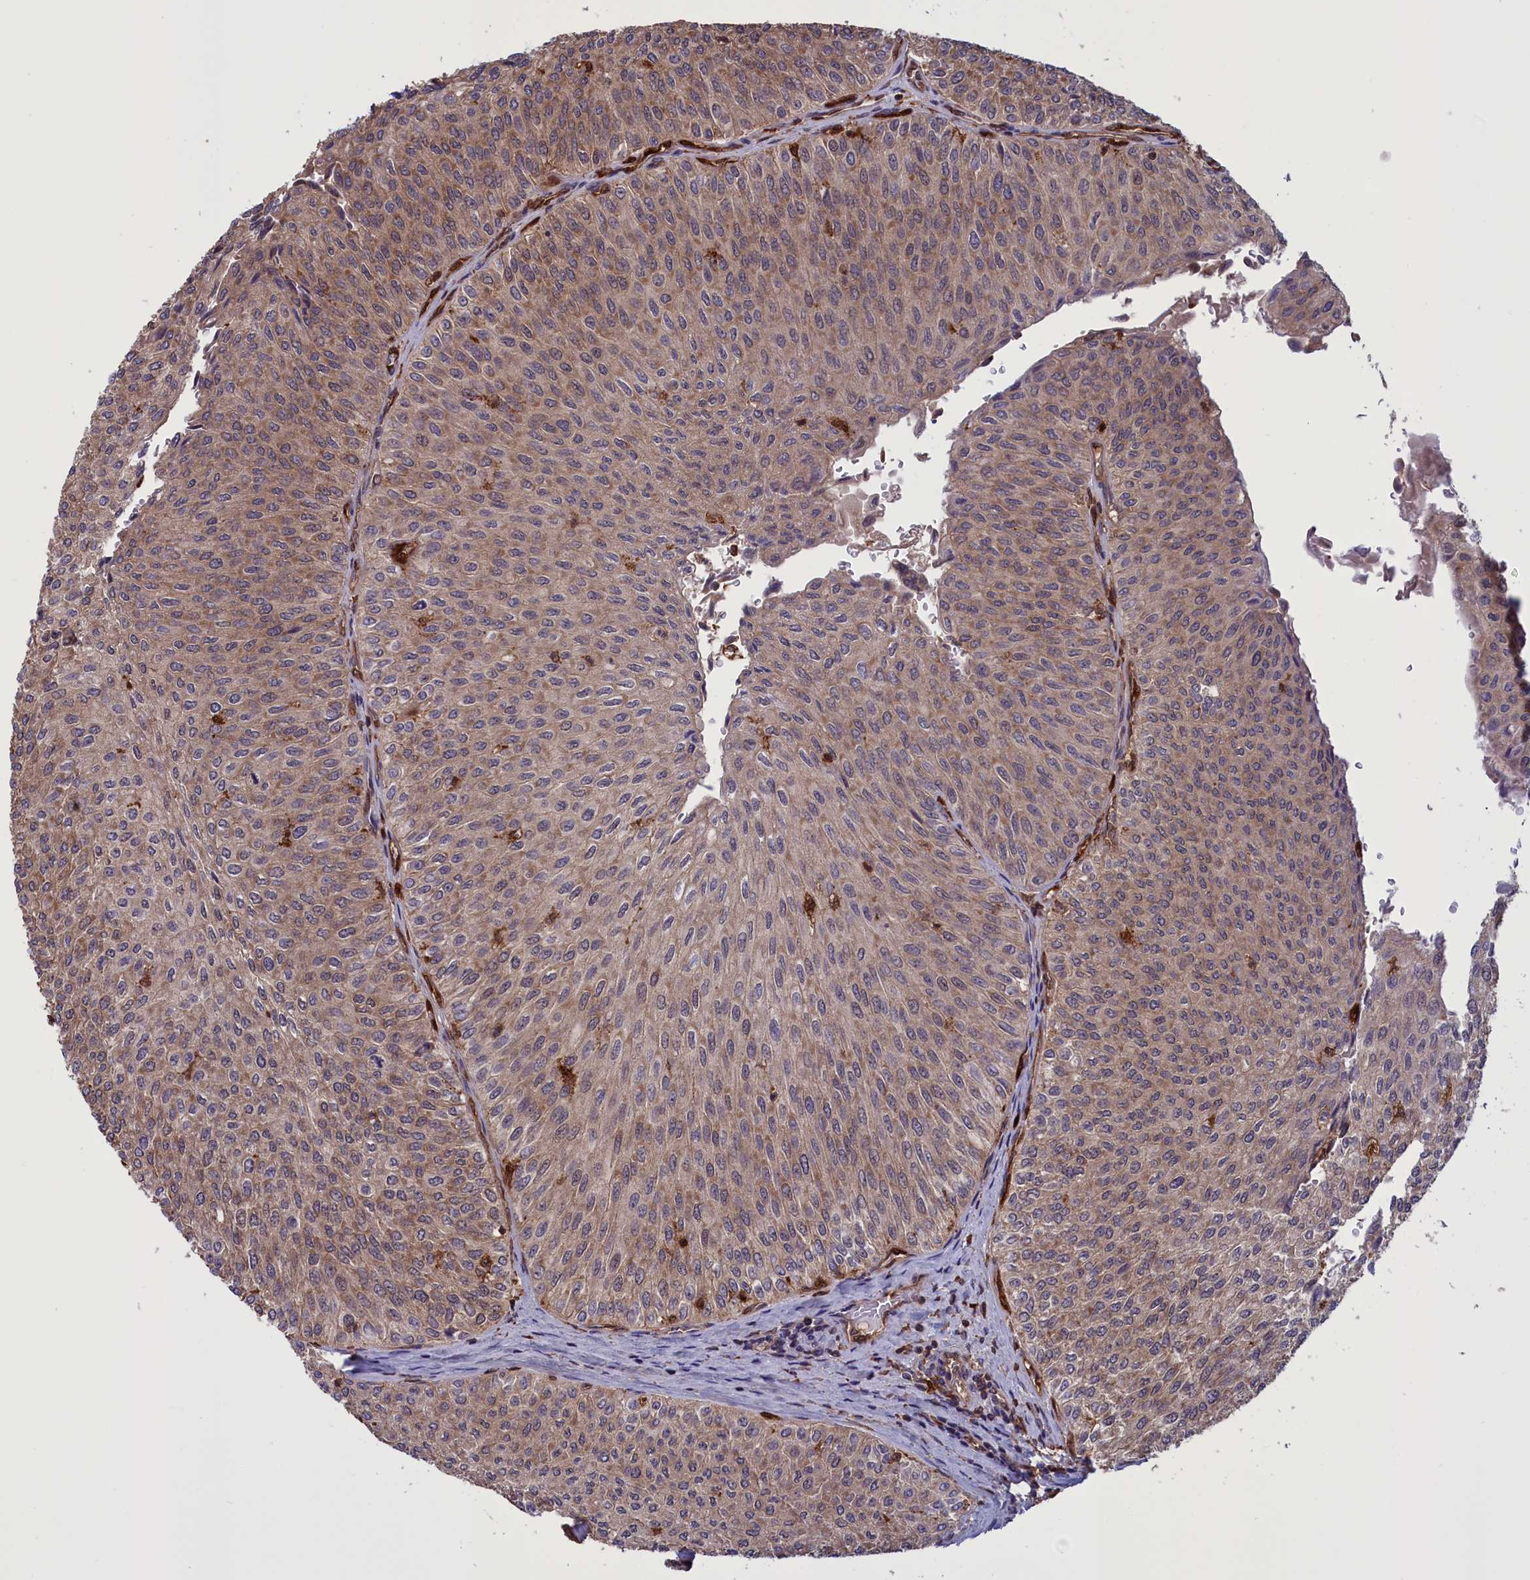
{"staining": {"intensity": "moderate", "quantity": ">75%", "location": "cytoplasmic/membranous"}, "tissue": "urothelial cancer", "cell_type": "Tumor cells", "image_type": "cancer", "snomed": [{"axis": "morphology", "description": "Urothelial carcinoma, Low grade"}, {"axis": "topography", "description": "Urinary bladder"}], "caption": "High-power microscopy captured an immunohistochemistry image of urothelial cancer, revealing moderate cytoplasmic/membranous expression in about >75% of tumor cells.", "gene": "ARHGAP18", "patient": {"sex": "male", "age": 78}}